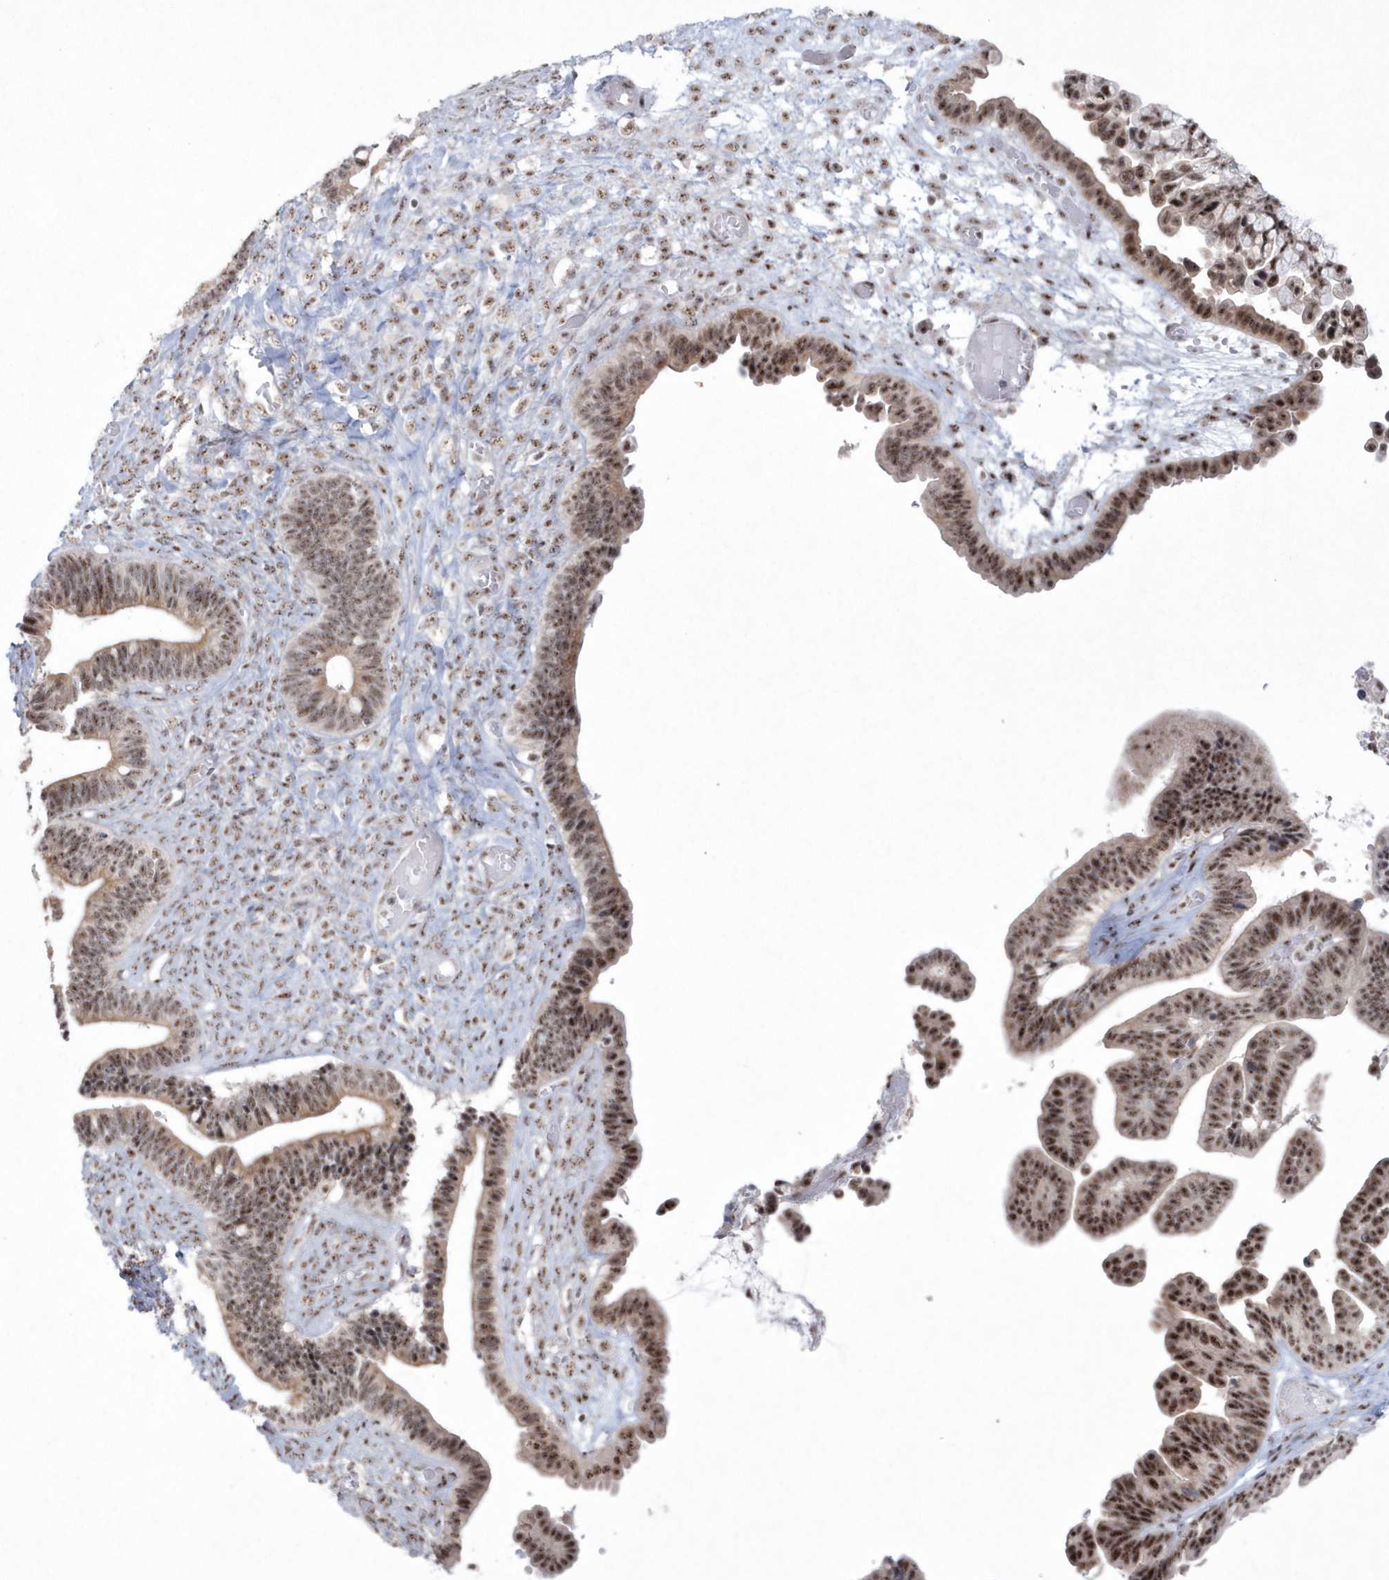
{"staining": {"intensity": "moderate", "quantity": ">75%", "location": "nuclear"}, "tissue": "ovarian cancer", "cell_type": "Tumor cells", "image_type": "cancer", "snomed": [{"axis": "morphology", "description": "Cystadenocarcinoma, serous, NOS"}, {"axis": "topography", "description": "Ovary"}], "caption": "A brown stain labels moderate nuclear expression of a protein in human serous cystadenocarcinoma (ovarian) tumor cells.", "gene": "KDM6B", "patient": {"sex": "female", "age": 56}}